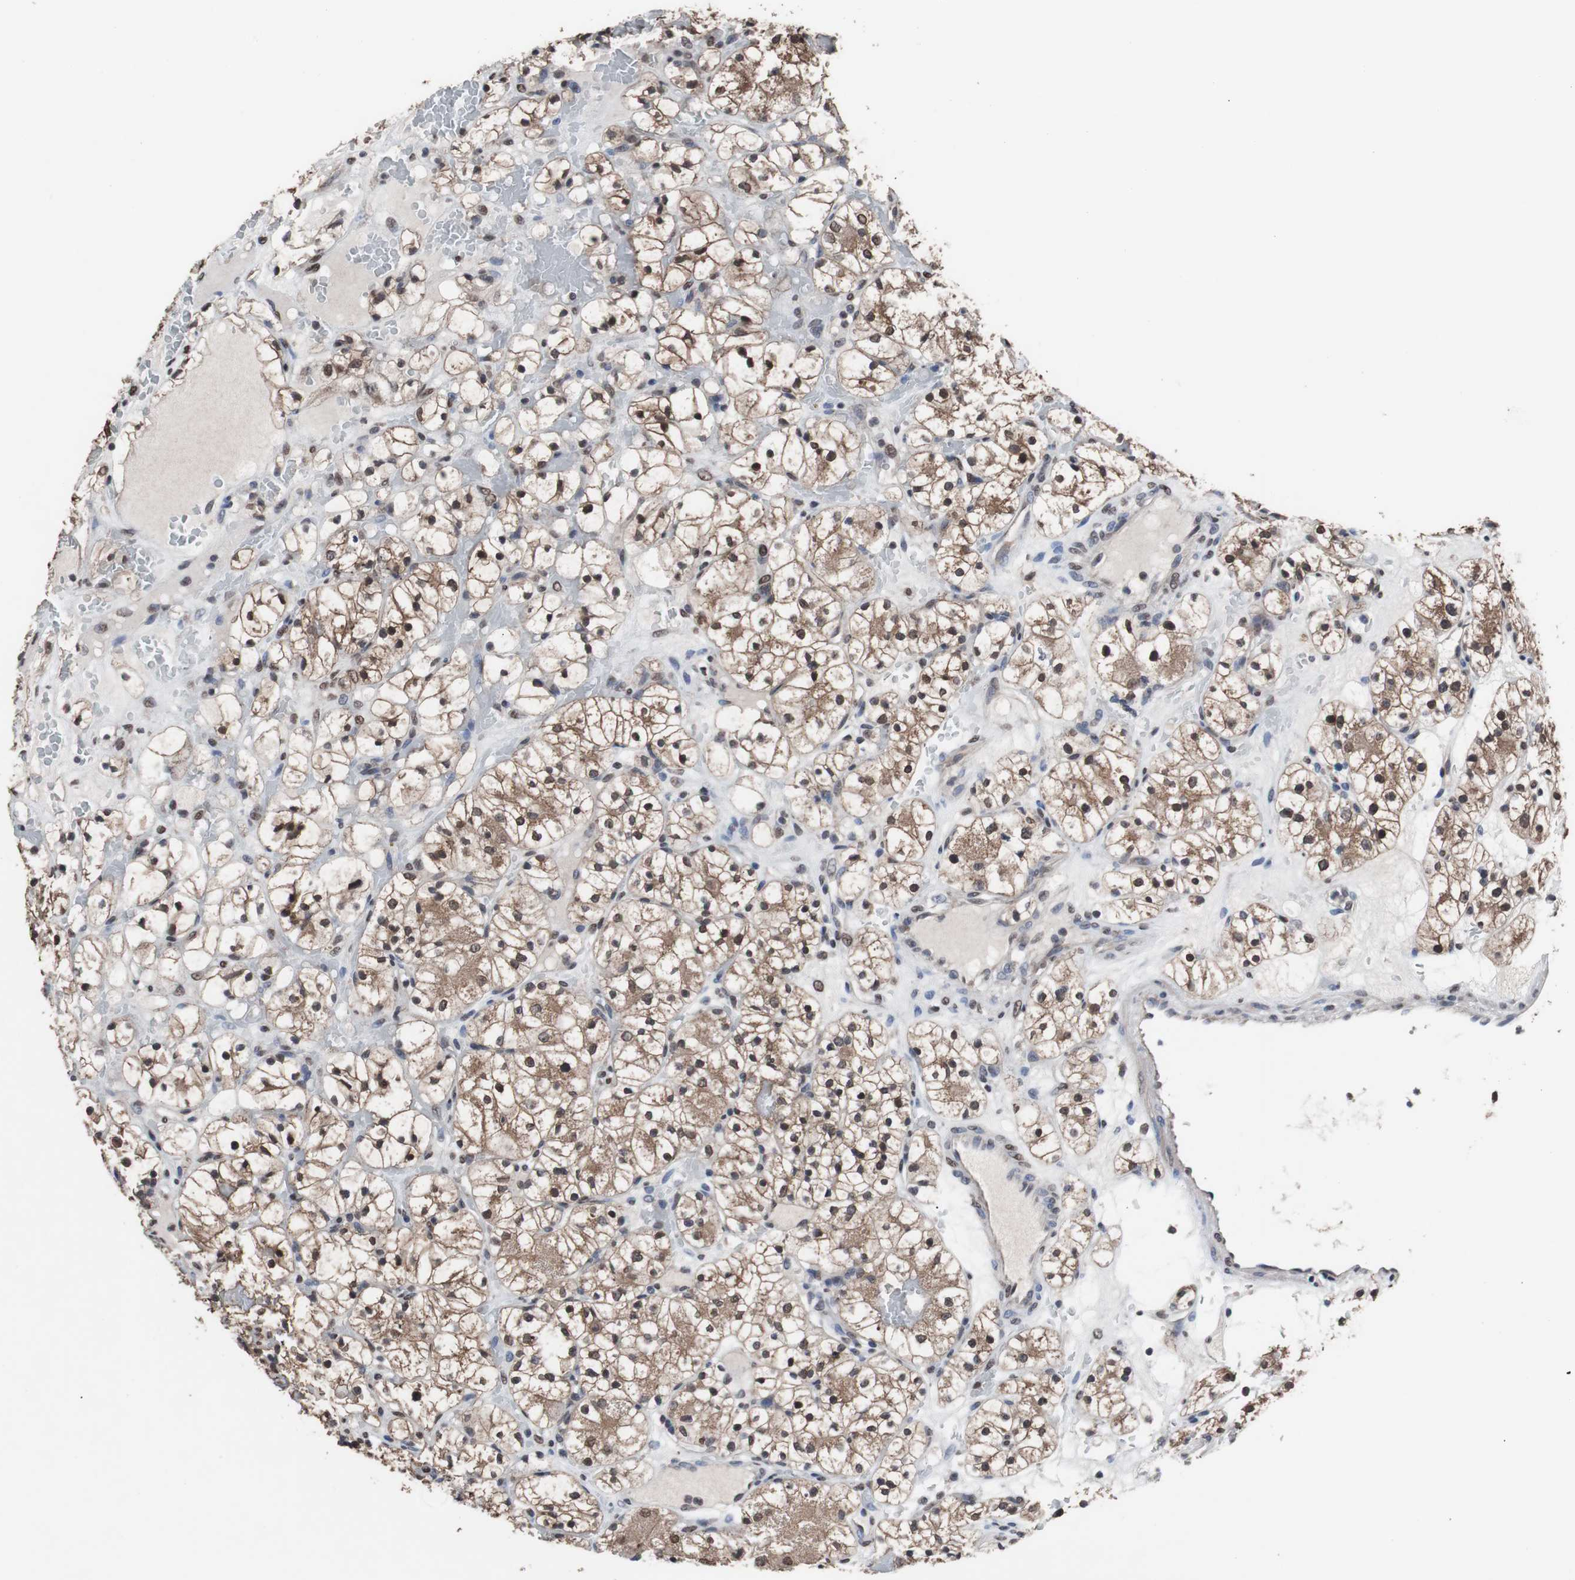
{"staining": {"intensity": "moderate", "quantity": ">75%", "location": "cytoplasmic/membranous,nuclear"}, "tissue": "renal cancer", "cell_type": "Tumor cells", "image_type": "cancer", "snomed": [{"axis": "morphology", "description": "Adenocarcinoma, NOS"}, {"axis": "topography", "description": "Kidney"}], "caption": "Adenocarcinoma (renal) was stained to show a protein in brown. There is medium levels of moderate cytoplasmic/membranous and nuclear staining in about >75% of tumor cells.", "gene": "MED27", "patient": {"sex": "female", "age": 60}}